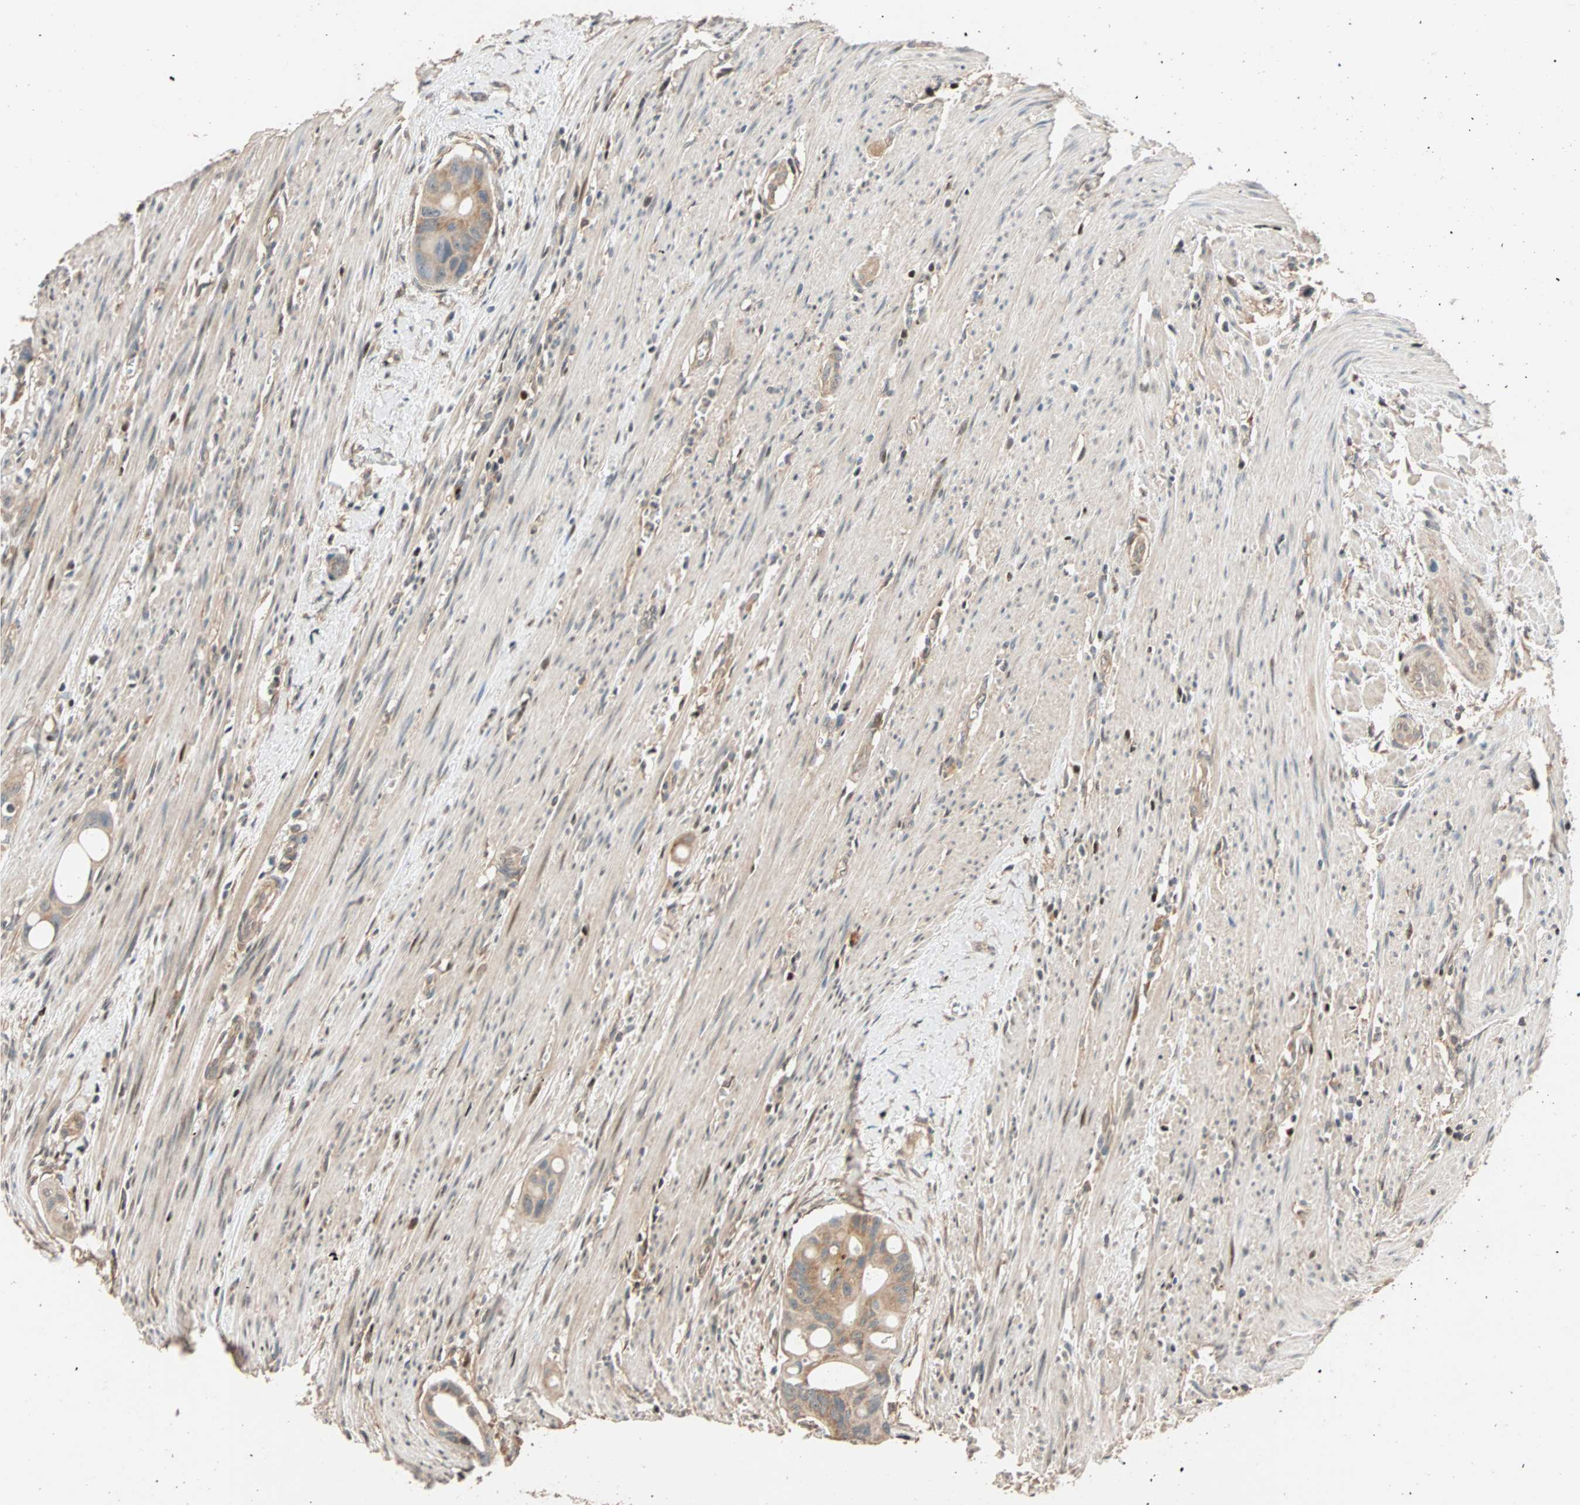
{"staining": {"intensity": "moderate", "quantity": ">75%", "location": "cytoplasmic/membranous"}, "tissue": "colorectal cancer", "cell_type": "Tumor cells", "image_type": "cancer", "snomed": [{"axis": "morphology", "description": "Adenocarcinoma, NOS"}, {"axis": "topography", "description": "Colon"}], "caption": "Moderate cytoplasmic/membranous staining for a protein is seen in about >75% of tumor cells of adenocarcinoma (colorectal) using IHC.", "gene": "HECW1", "patient": {"sex": "female", "age": 57}}